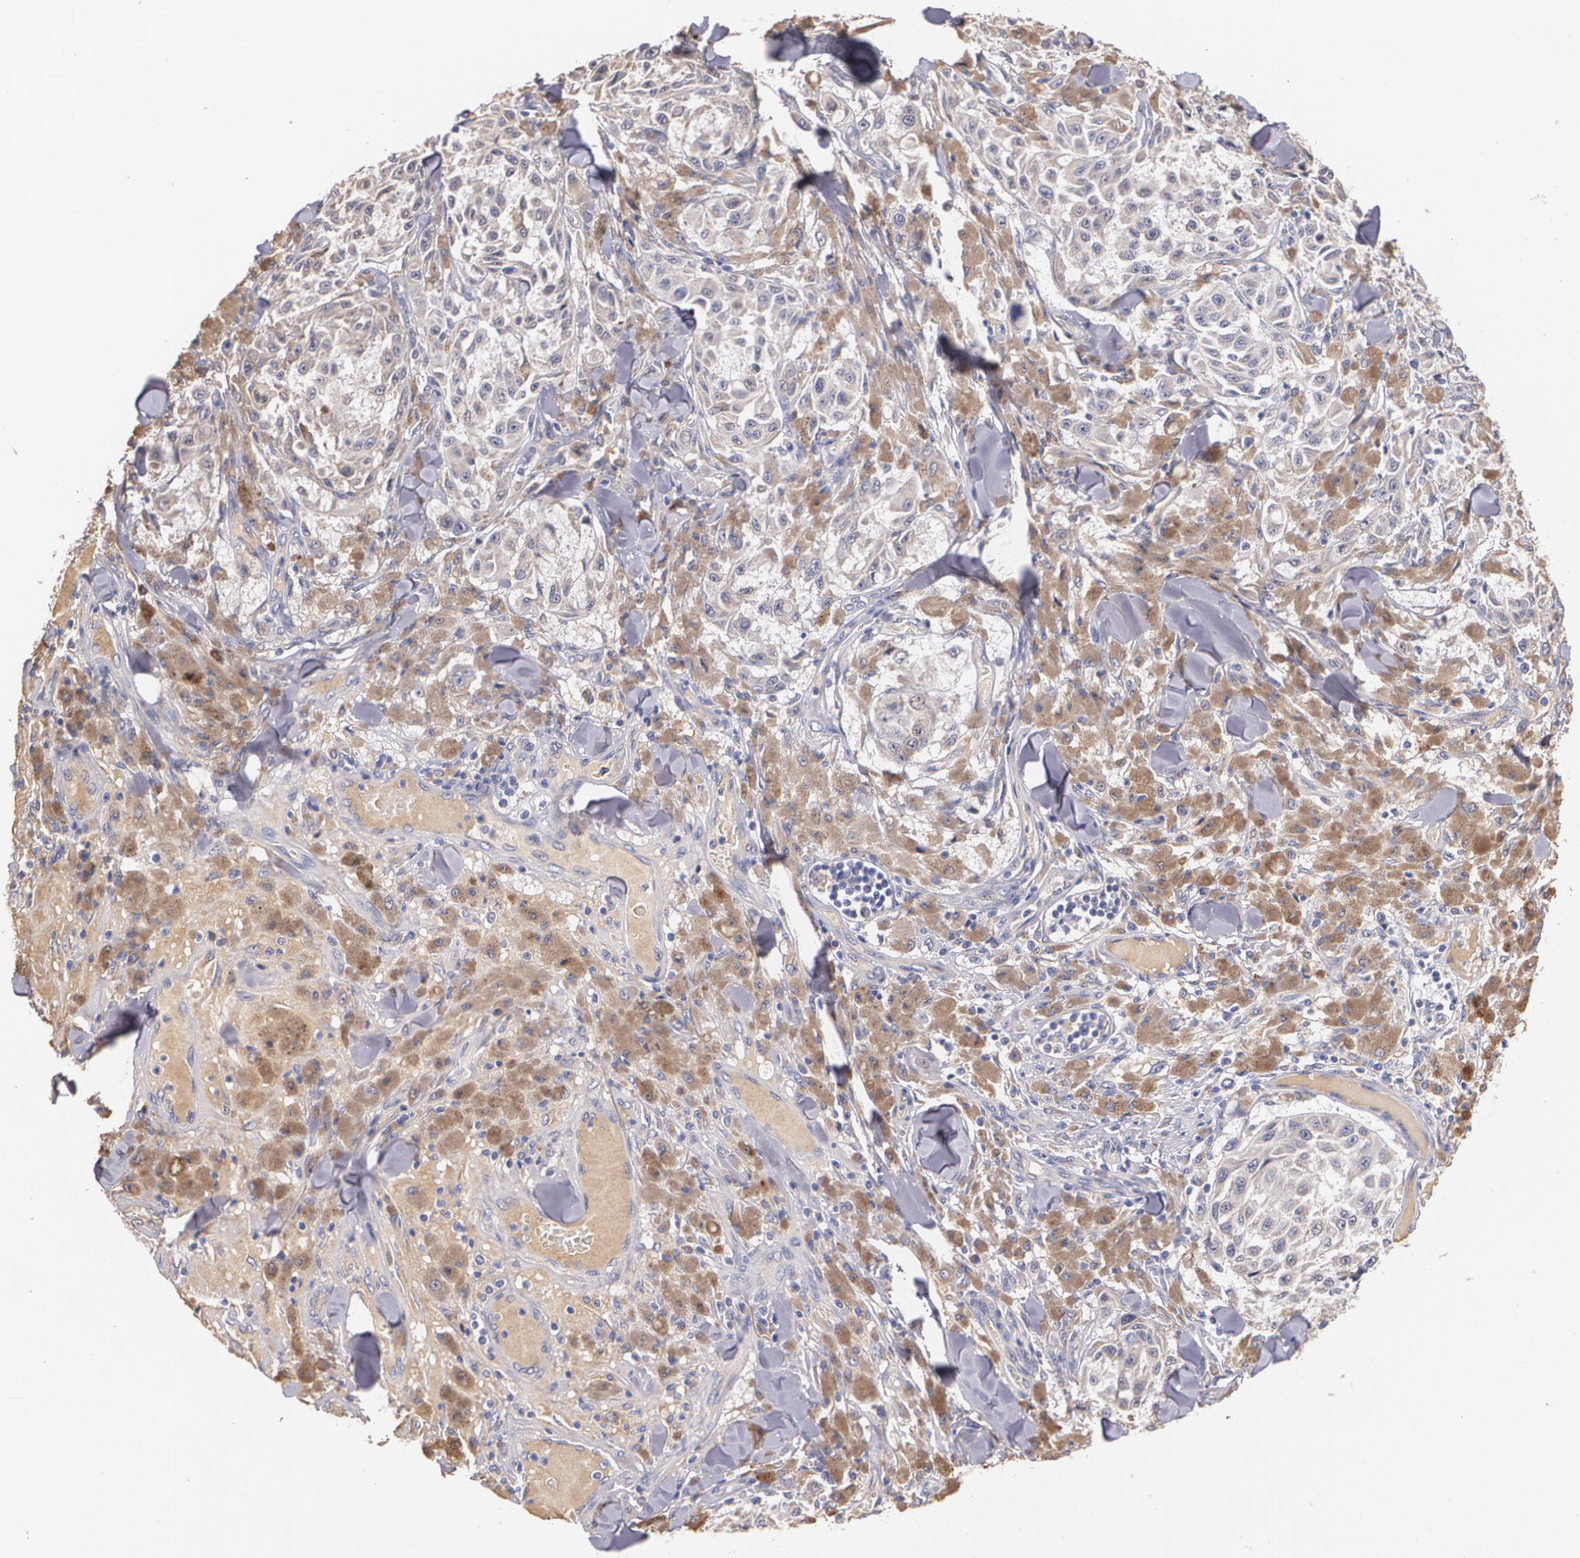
{"staining": {"intensity": "moderate", "quantity": "25%-75%", "location": "cytoplasmic/membranous"}, "tissue": "melanoma", "cell_type": "Tumor cells", "image_type": "cancer", "snomed": [{"axis": "morphology", "description": "Malignant melanoma, NOS"}, {"axis": "topography", "description": "Skin"}], "caption": "Tumor cells demonstrate medium levels of moderate cytoplasmic/membranous positivity in approximately 25%-75% of cells in human malignant melanoma. The staining was performed using DAB, with brown indicating positive protein expression. Nuclei are stained blue with hematoxylin.", "gene": "AMBP", "patient": {"sex": "female", "age": 64}}